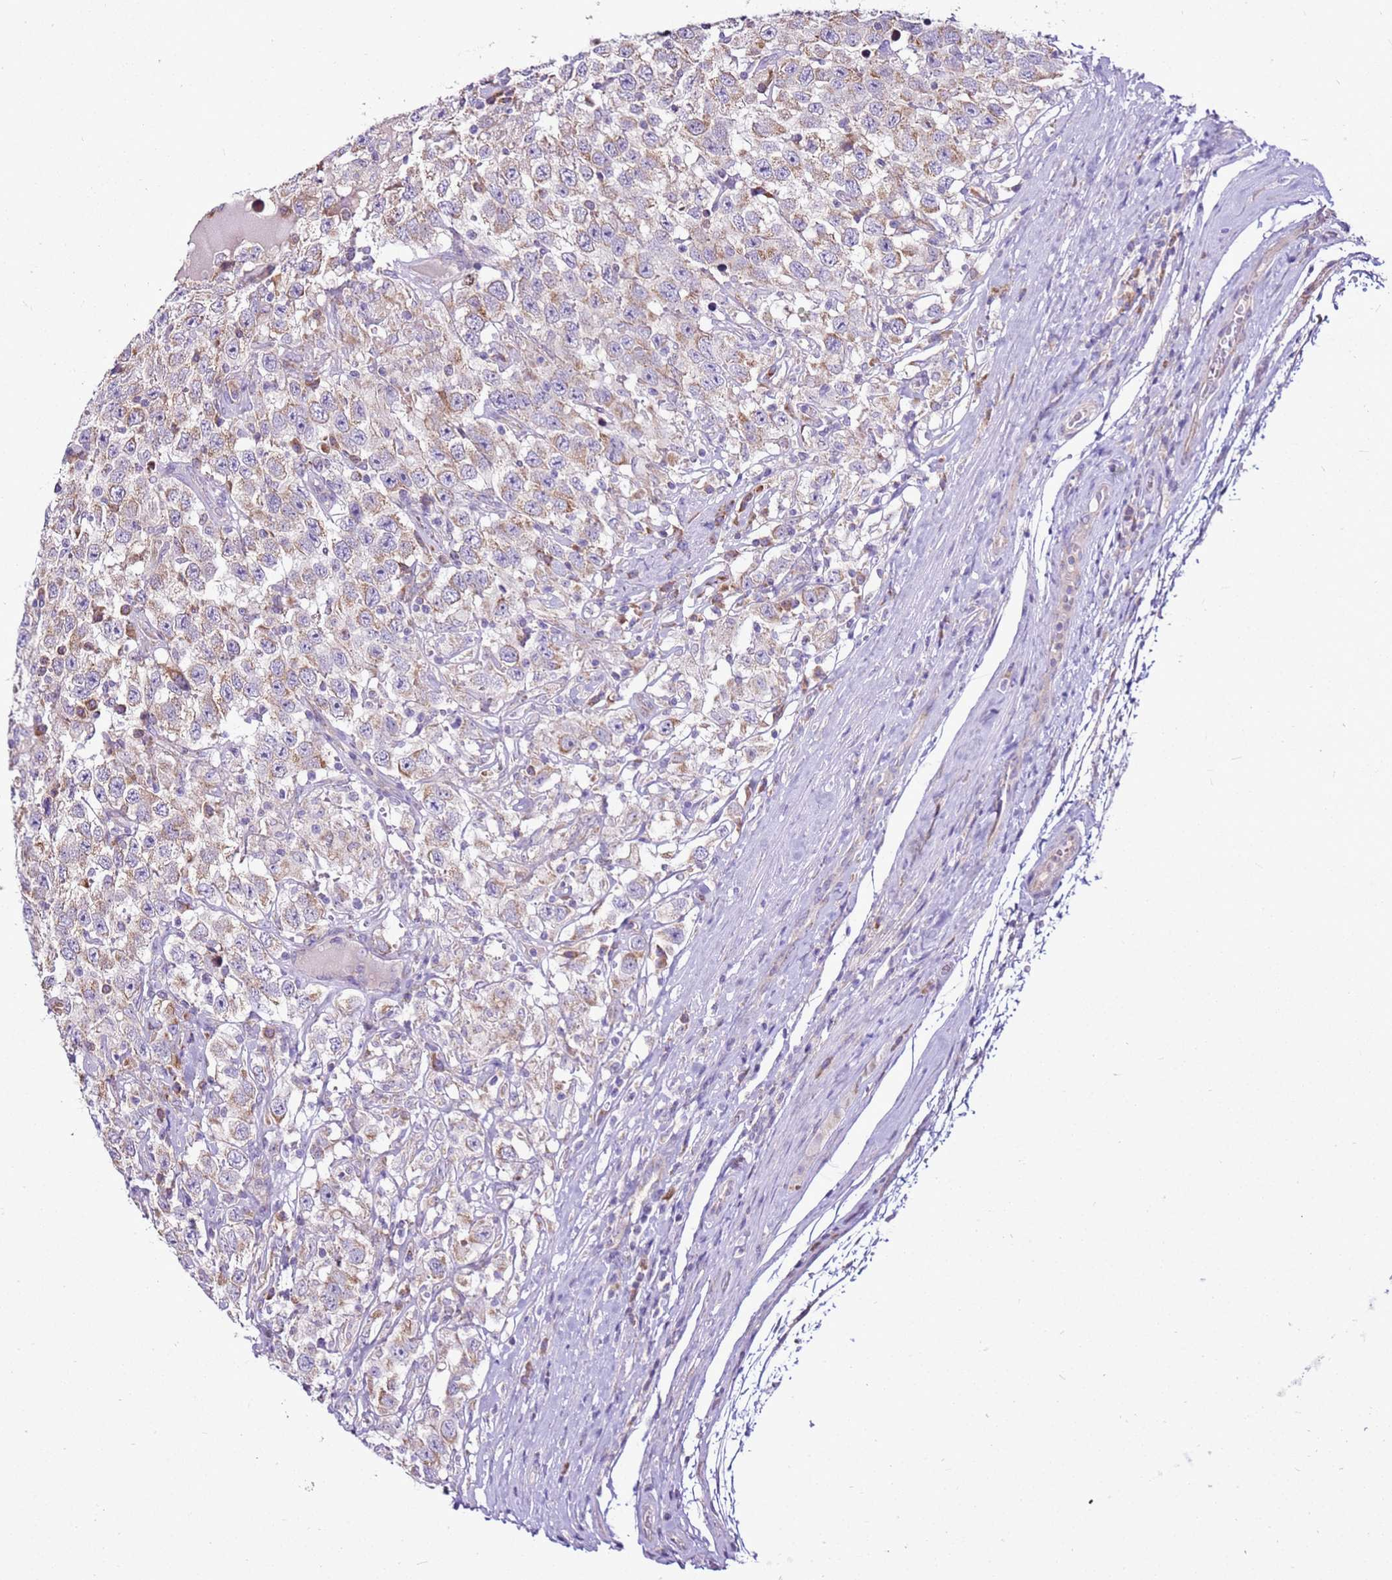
{"staining": {"intensity": "weak", "quantity": ">75%", "location": "cytoplasmic/membranous"}, "tissue": "testis cancer", "cell_type": "Tumor cells", "image_type": "cancer", "snomed": [{"axis": "morphology", "description": "Seminoma, NOS"}, {"axis": "topography", "description": "Testis"}], "caption": "Brown immunohistochemical staining in human testis cancer displays weak cytoplasmic/membranous positivity in approximately >75% of tumor cells.", "gene": "MRPL36", "patient": {"sex": "male", "age": 41}}